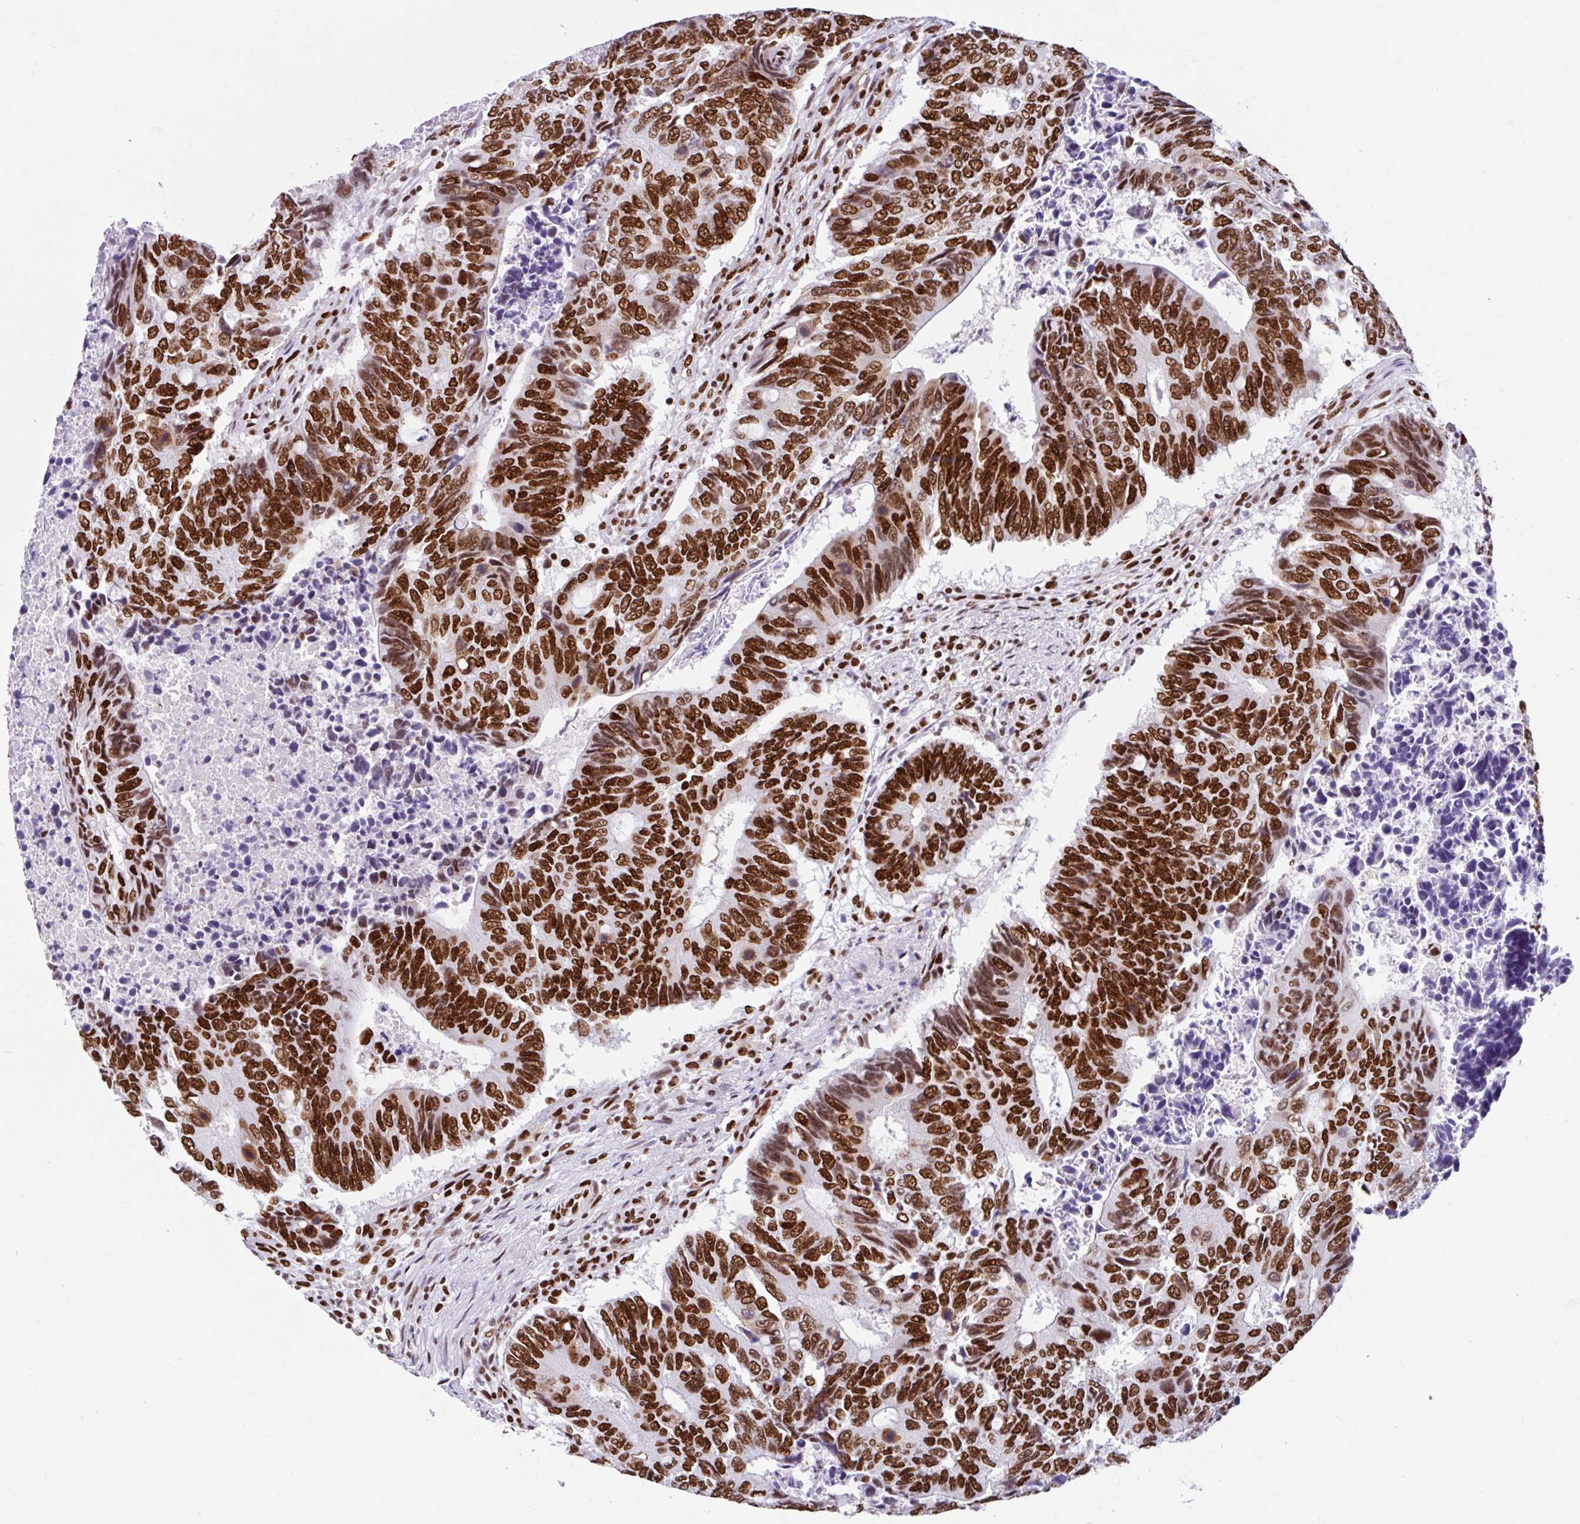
{"staining": {"intensity": "strong", "quantity": ">75%", "location": "nuclear"}, "tissue": "colorectal cancer", "cell_type": "Tumor cells", "image_type": "cancer", "snomed": [{"axis": "morphology", "description": "Adenocarcinoma, NOS"}, {"axis": "topography", "description": "Colon"}], "caption": "Immunohistochemistry (IHC) micrograph of neoplastic tissue: colorectal cancer stained using immunohistochemistry displays high levels of strong protein expression localized specifically in the nuclear of tumor cells, appearing as a nuclear brown color.", "gene": "KHDRBS1", "patient": {"sex": "male", "age": 87}}